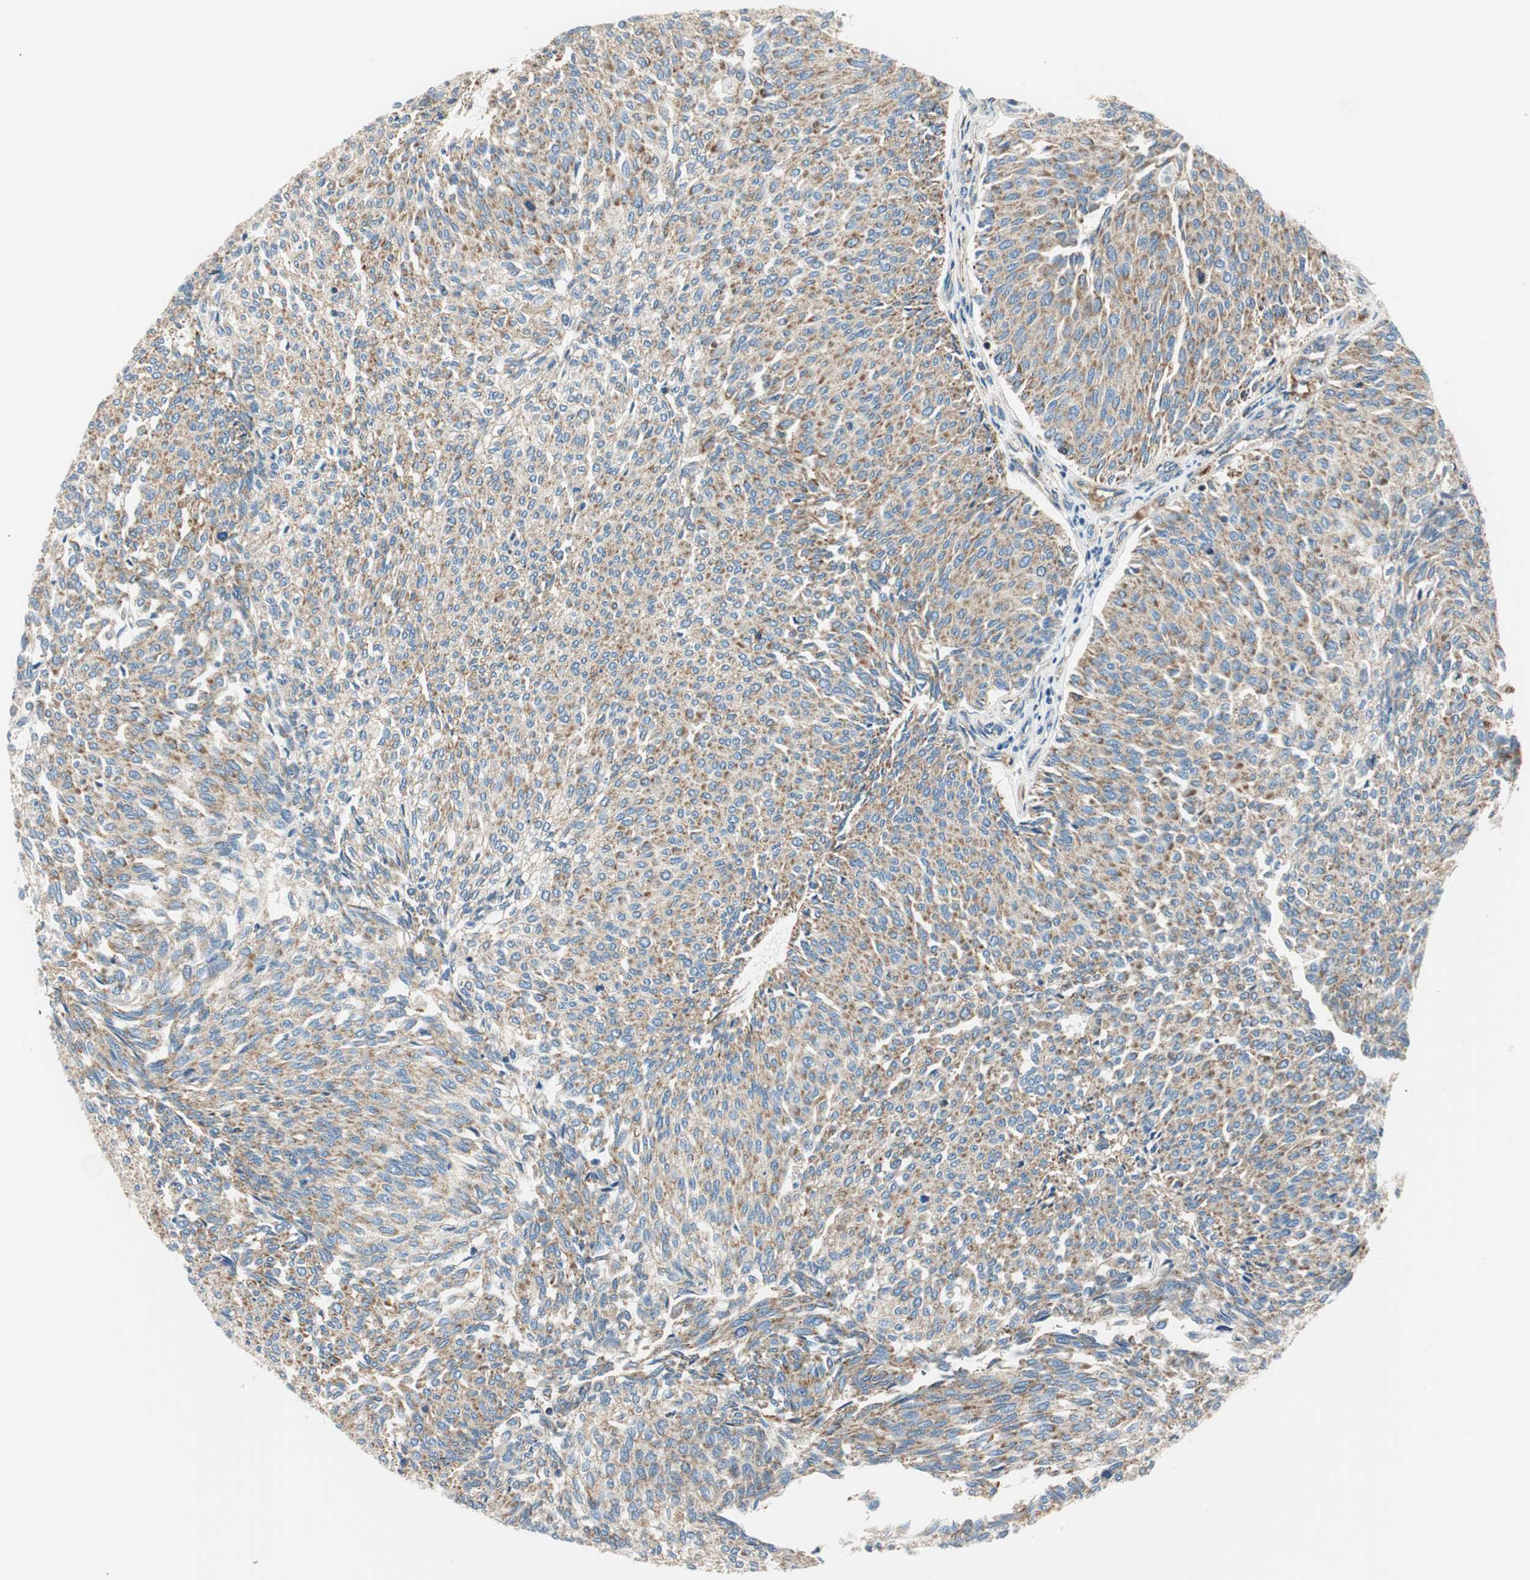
{"staining": {"intensity": "moderate", "quantity": ">75%", "location": "cytoplasmic/membranous"}, "tissue": "urothelial cancer", "cell_type": "Tumor cells", "image_type": "cancer", "snomed": [{"axis": "morphology", "description": "Urothelial carcinoma, Low grade"}, {"axis": "topography", "description": "Urinary bladder"}], "caption": "Immunohistochemistry (DAB) staining of urothelial cancer demonstrates moderate cytoplasmic/membranous protein expression in approximately >75% of tumor cells.", "gene": "RORB", "patient": {"sex": "female", "age": 79}}